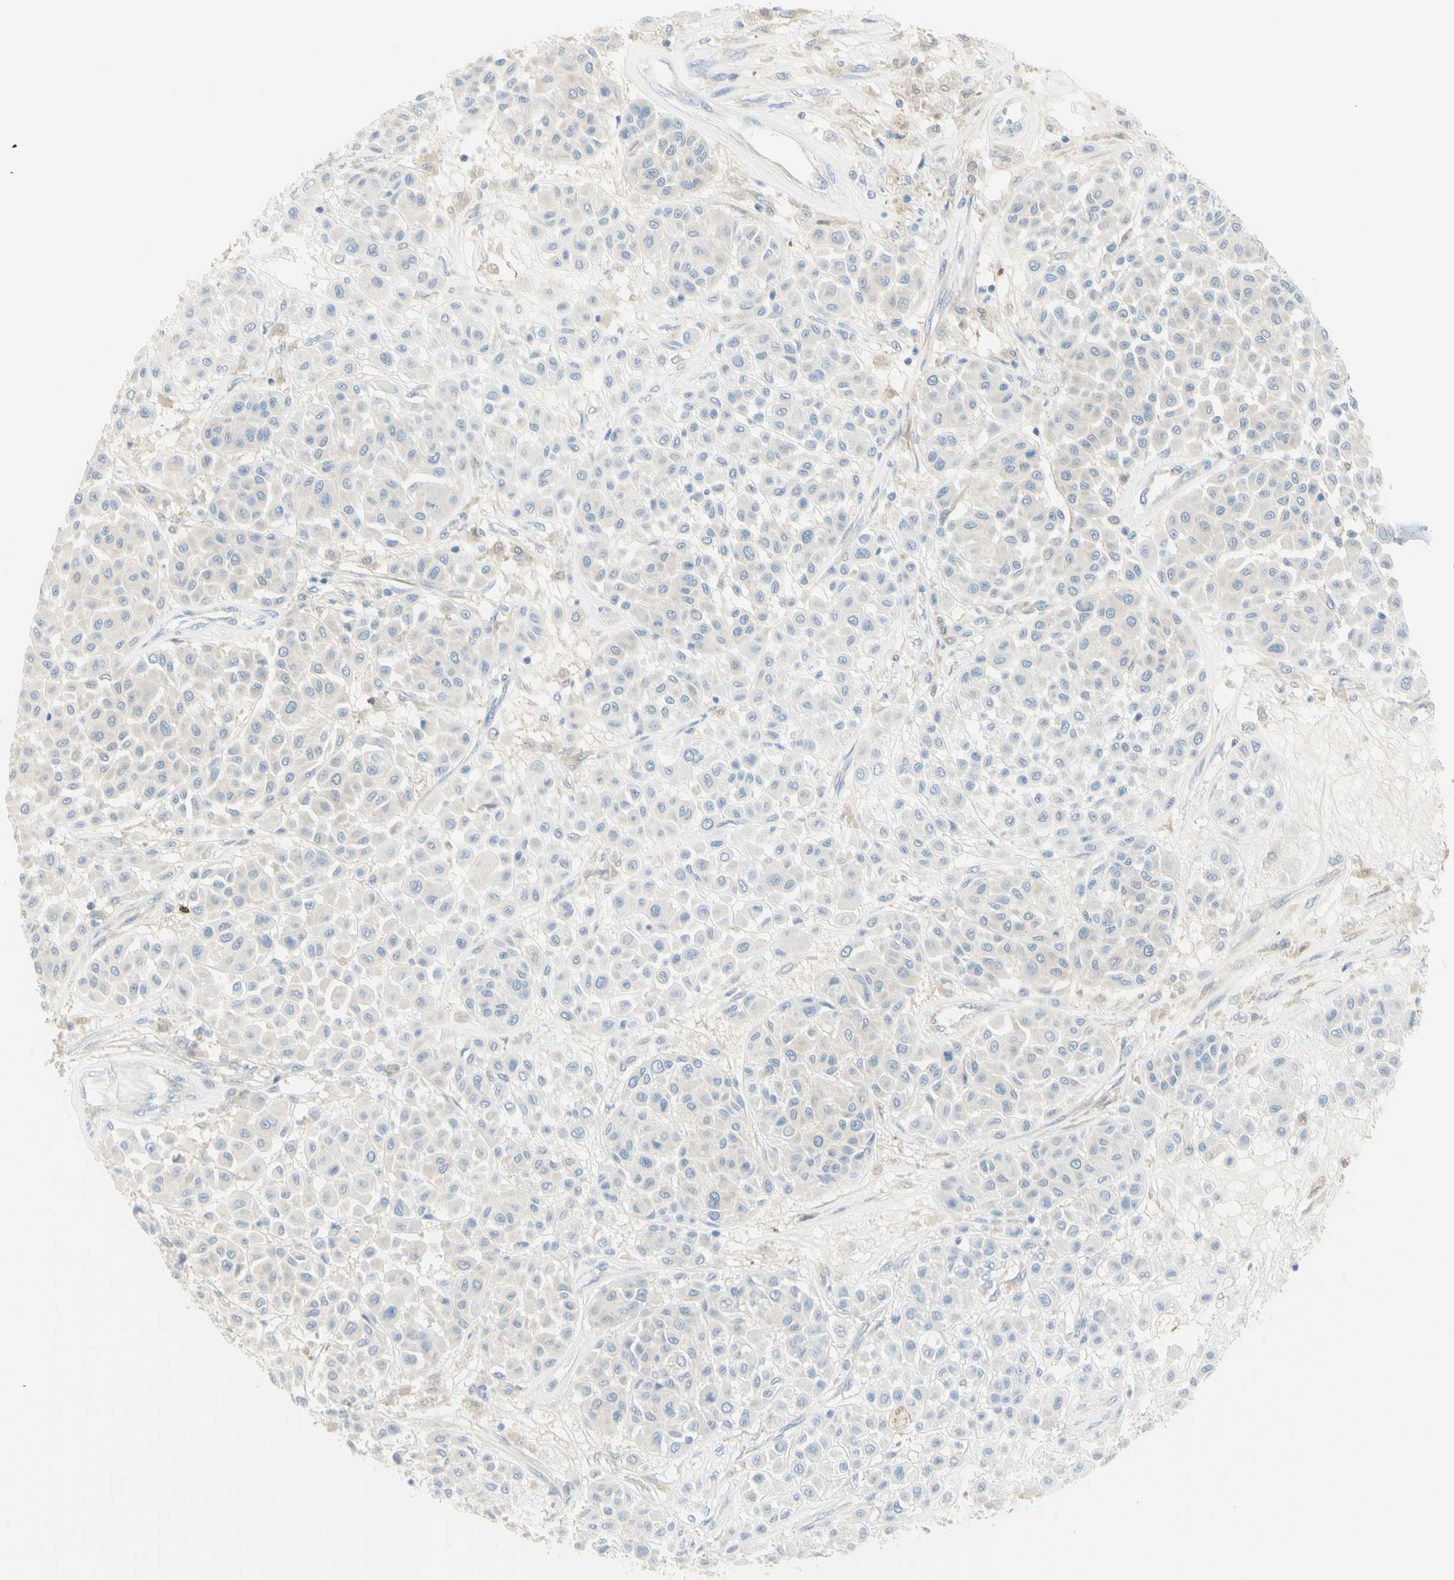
{"staining": {"intensity": "negative", "quantity": "none", "location": "none"}, "tissue": "melanoma", "cell_type": "Tumor cells", "image_type": "cancer", "snomed": [{"axis": "morphology", "description": "Malignant melanoma, Metastatic site"}, {"axis": "topography", "description": "Soft tissue"}], "caption": "Human malignant melanoma (metastatic site) stained for a protein using IHC exhibits no staining in tumor cells.", "gene": "GCNT3", "patient": {"sex": "male", "age": 41}}